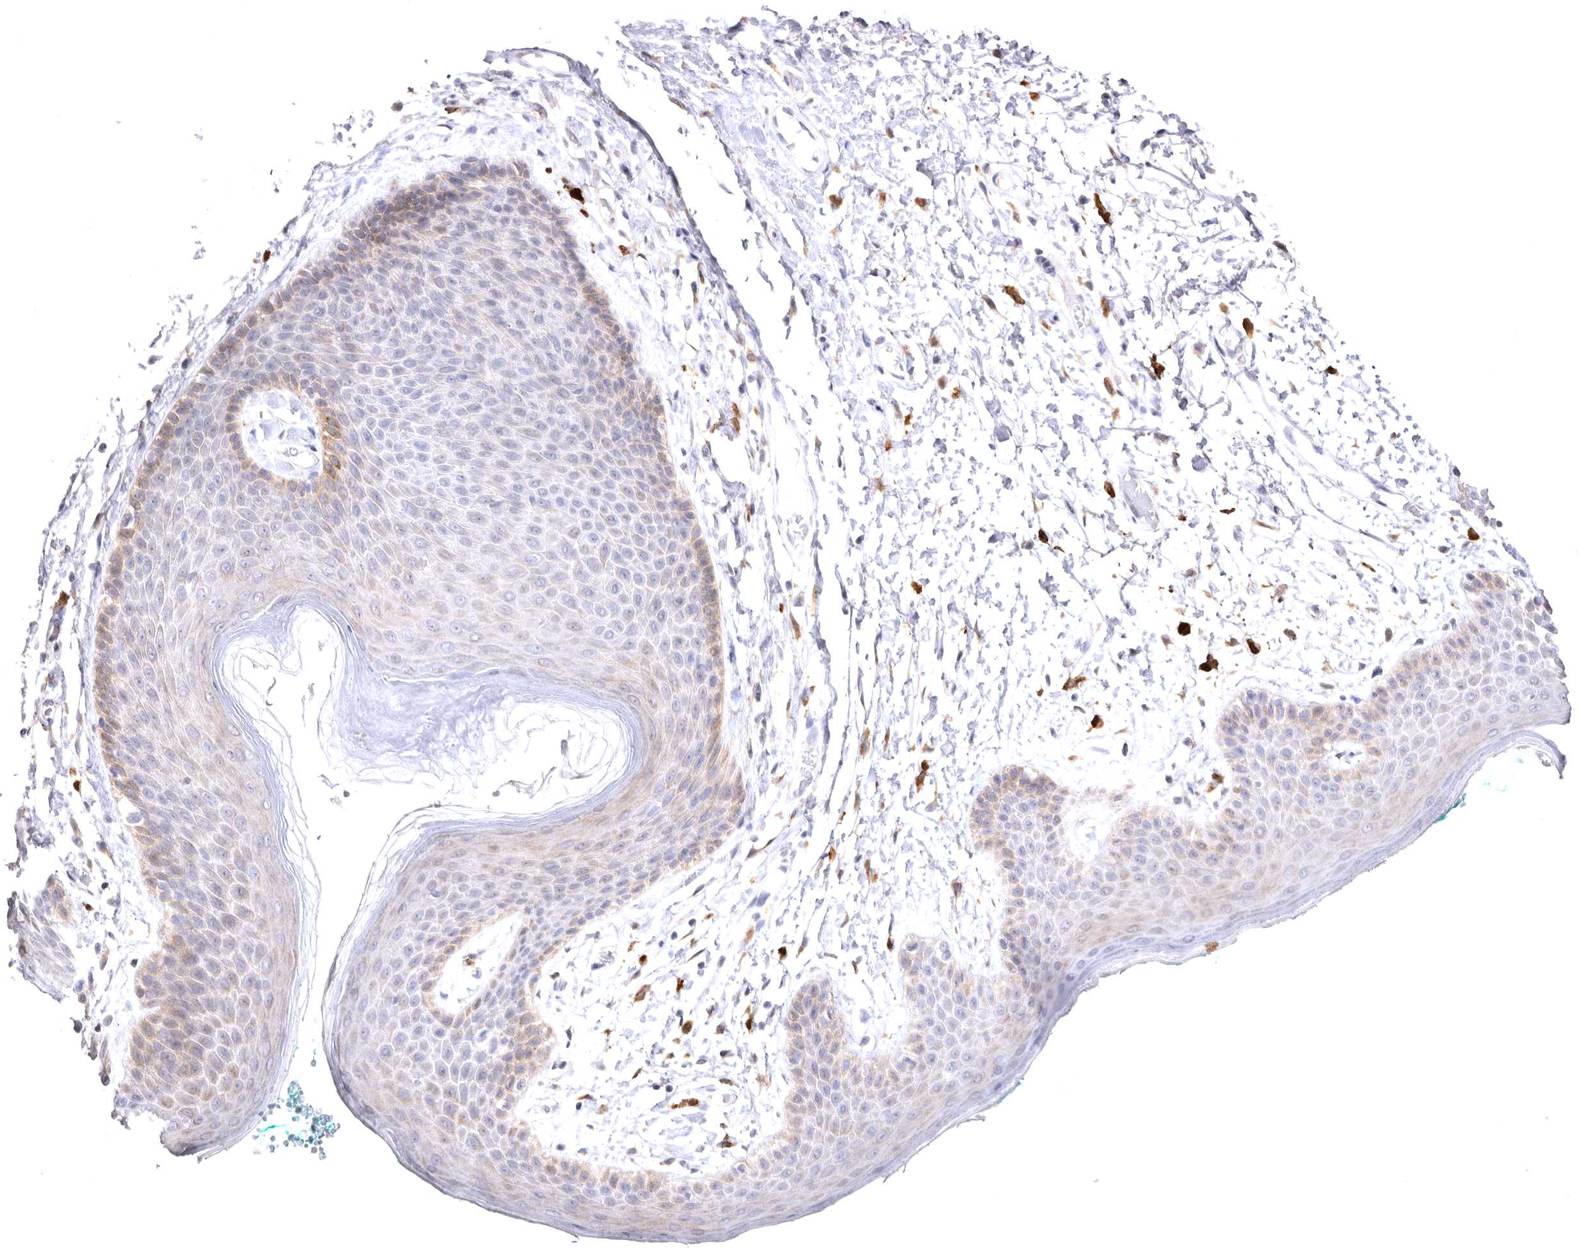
{"staining": {"intensity": "moderate", "quantity": "<25%", "location": "cytoplasmic/membranous"}, "tissue": "skin", "cell_type": "Epidermal cells", "image_type": "normal", "snomed": [{"axis": "morphology", "description": "Normal tissue, NOS"}, {"axis": "topography", "description": "Anal"}], "caption": "DAB immunohistochemical staining of unremarkable human skin reveals moderate cytoplasmic/membranous protein expression in approximately <25% of epidermal cells.", "gene": "VPS45", "patient": {"sex": "male", "age": 74}}